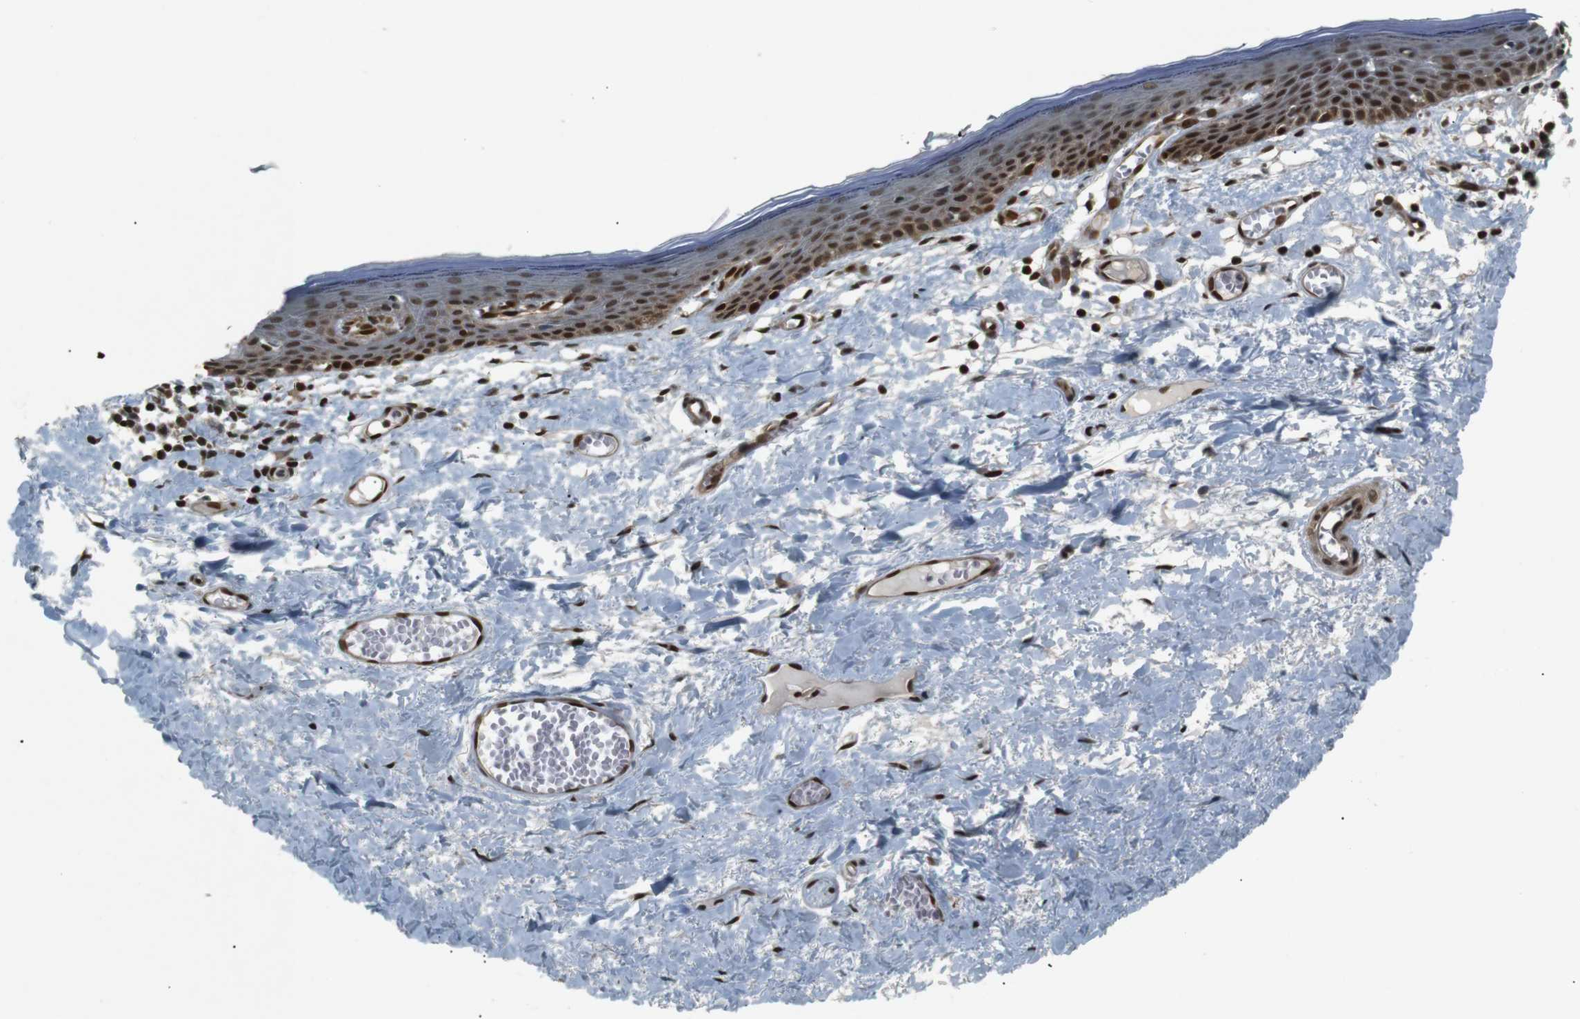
{"staining": {"intensity": "strong", "quantity": ">75%", "location": "nuclear"}, "tissue": "skin", "cell_type": "Epidermal cells", "image_type": "normal", "snomed": [{"axis": "morphology", "description": "Normal tissue, NOS"}, {"axis": "topography", "description": "Vulva"}], "caption": "DAB (3,3'-diaminobenzidine) immunohistochemical staining of benign human skin reveals strong nuclear protein expression in approximately >75% of epidermal cells.", "gene": "NHEJ1", "patient": {"sex": "female", "age": 54}}